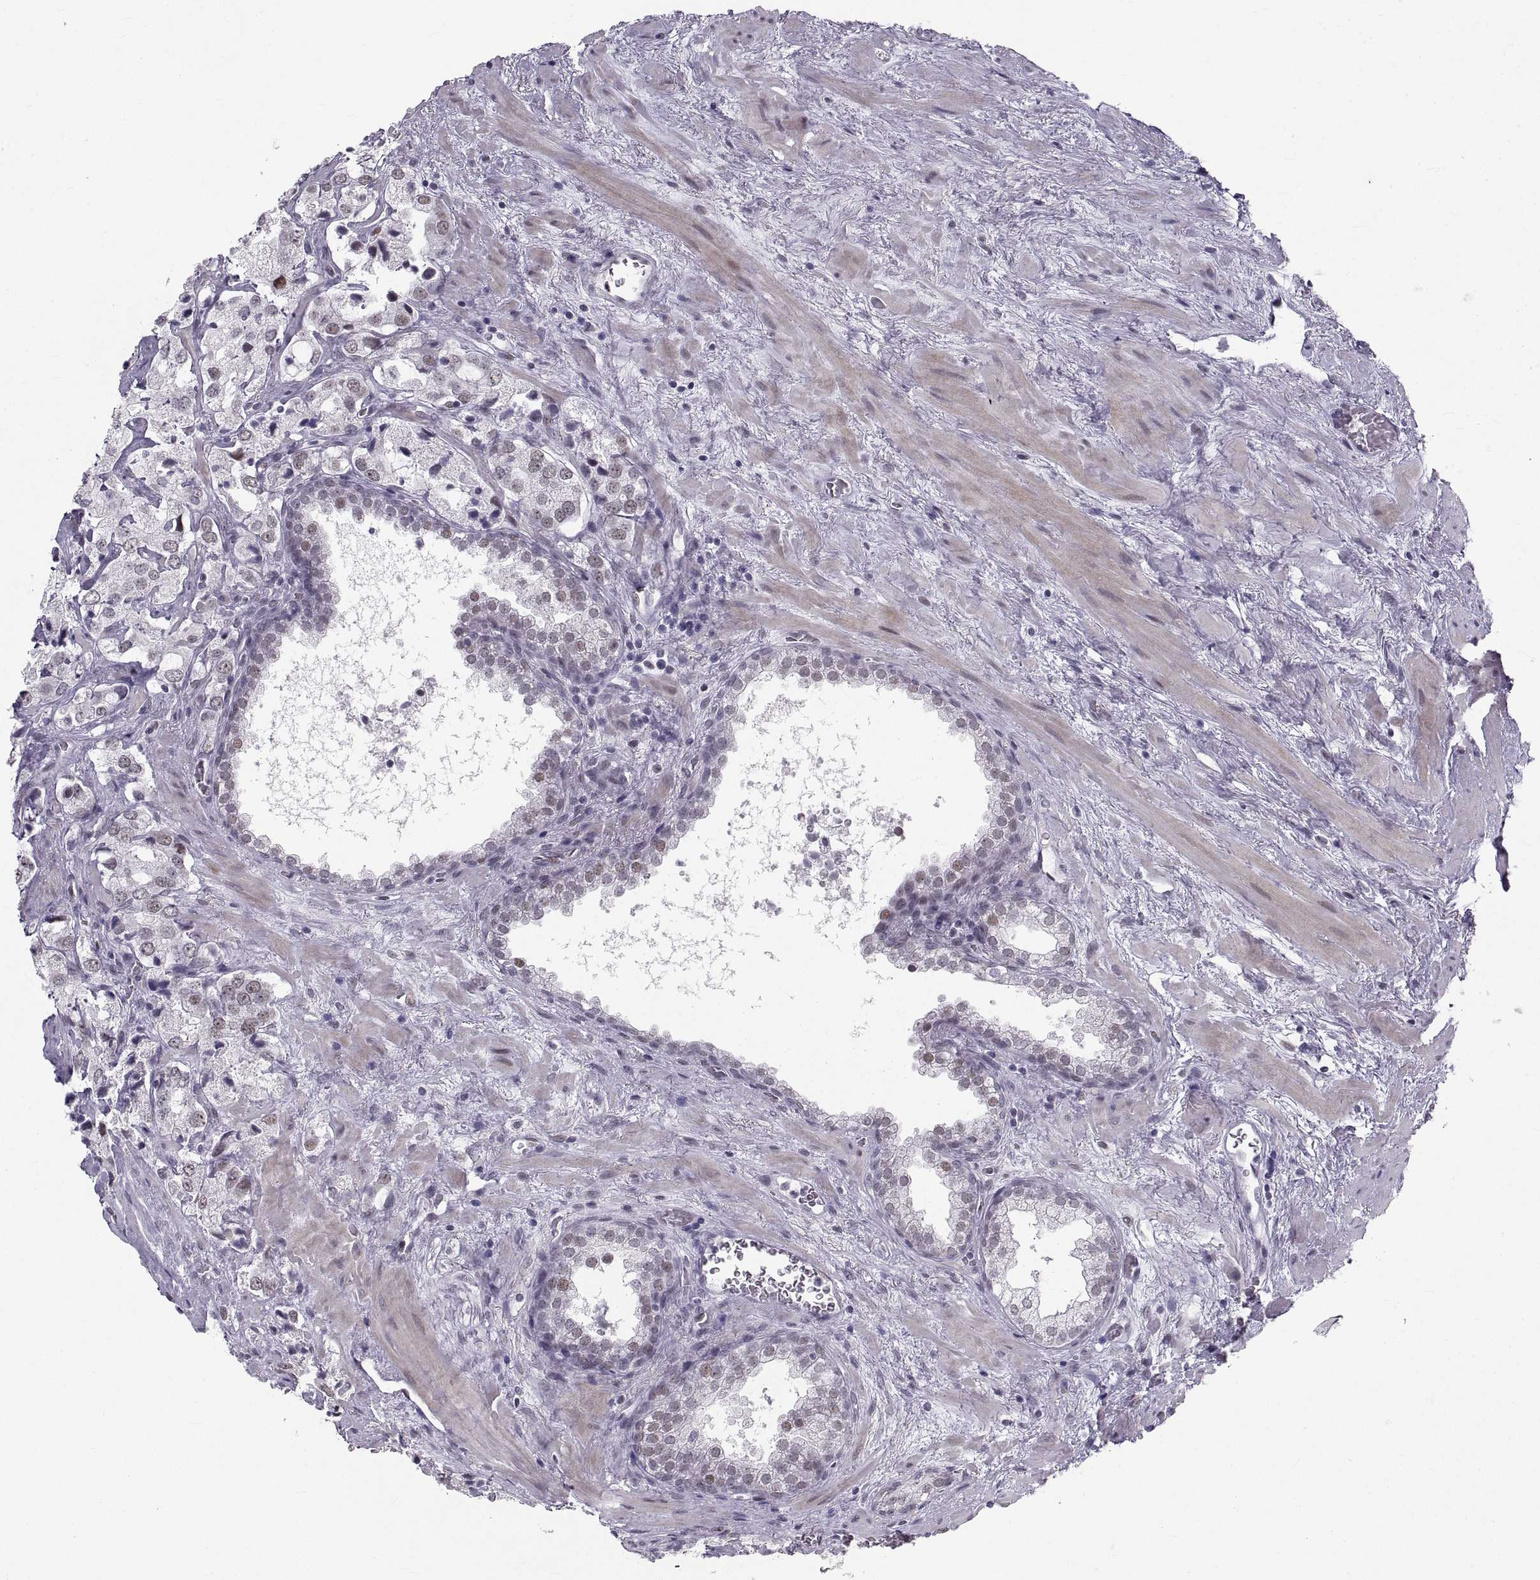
{"staining": {"intensity": "weak", "quantity": "25%-75%", "location": "cytoplasmic/membranous"}, "tissue": "prostate cancer", "cell_type": "Tumor cells", "image_type": "cancer", "snomed": [{"axis": "morphology", "description": "Adenocarcinoma, NOS"}, {"axis": "topography", "description": "Prostate"}], "caption": "A histopathology image of human prostate cancer stained for a protein displays weak cytoplasmic/membranous brown staining in tumor cells.", "gene": "NANOS3", "patient": {"sex": "male", "age": 66}}